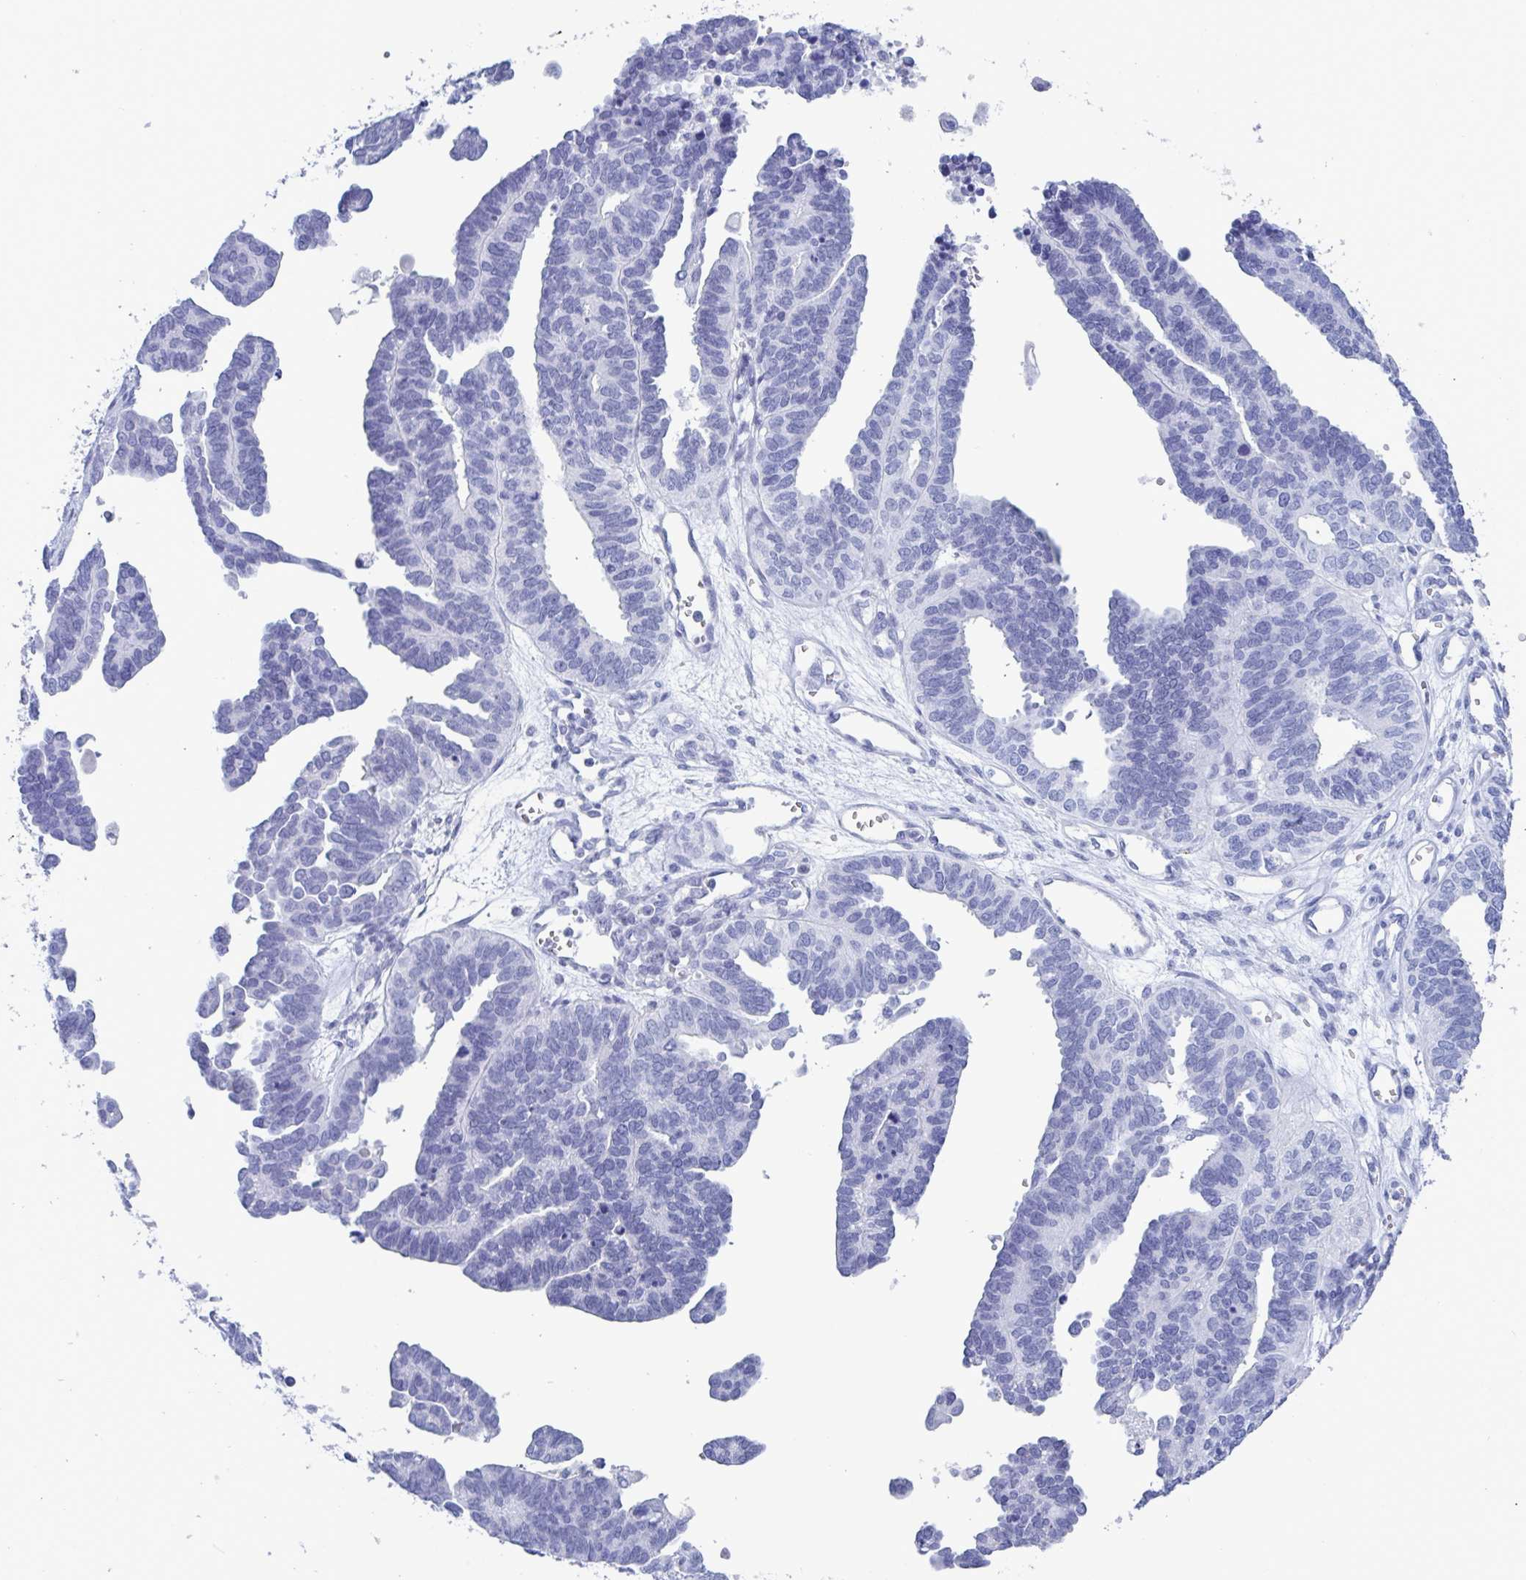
{"staining": {"intensity": "negative", "quantity": "none", "location": "none"}, "tissue": "ovarian cancer", "cell_type": "Tumor cells", "image_type": "cancer", "snomed": [{"axis": "morphology", "description": "Cystadenocarcinoma, serous, NOS"}, {"axis": "topography", "description": "Ovary"}], "caption": "A histopathology image of ovarian serous cystadenocarcinoma stained for a protein exhibits no brown staining in tumor cells.", "gene": "CDX4", "patient": {"sex": "female", "age": 51}}